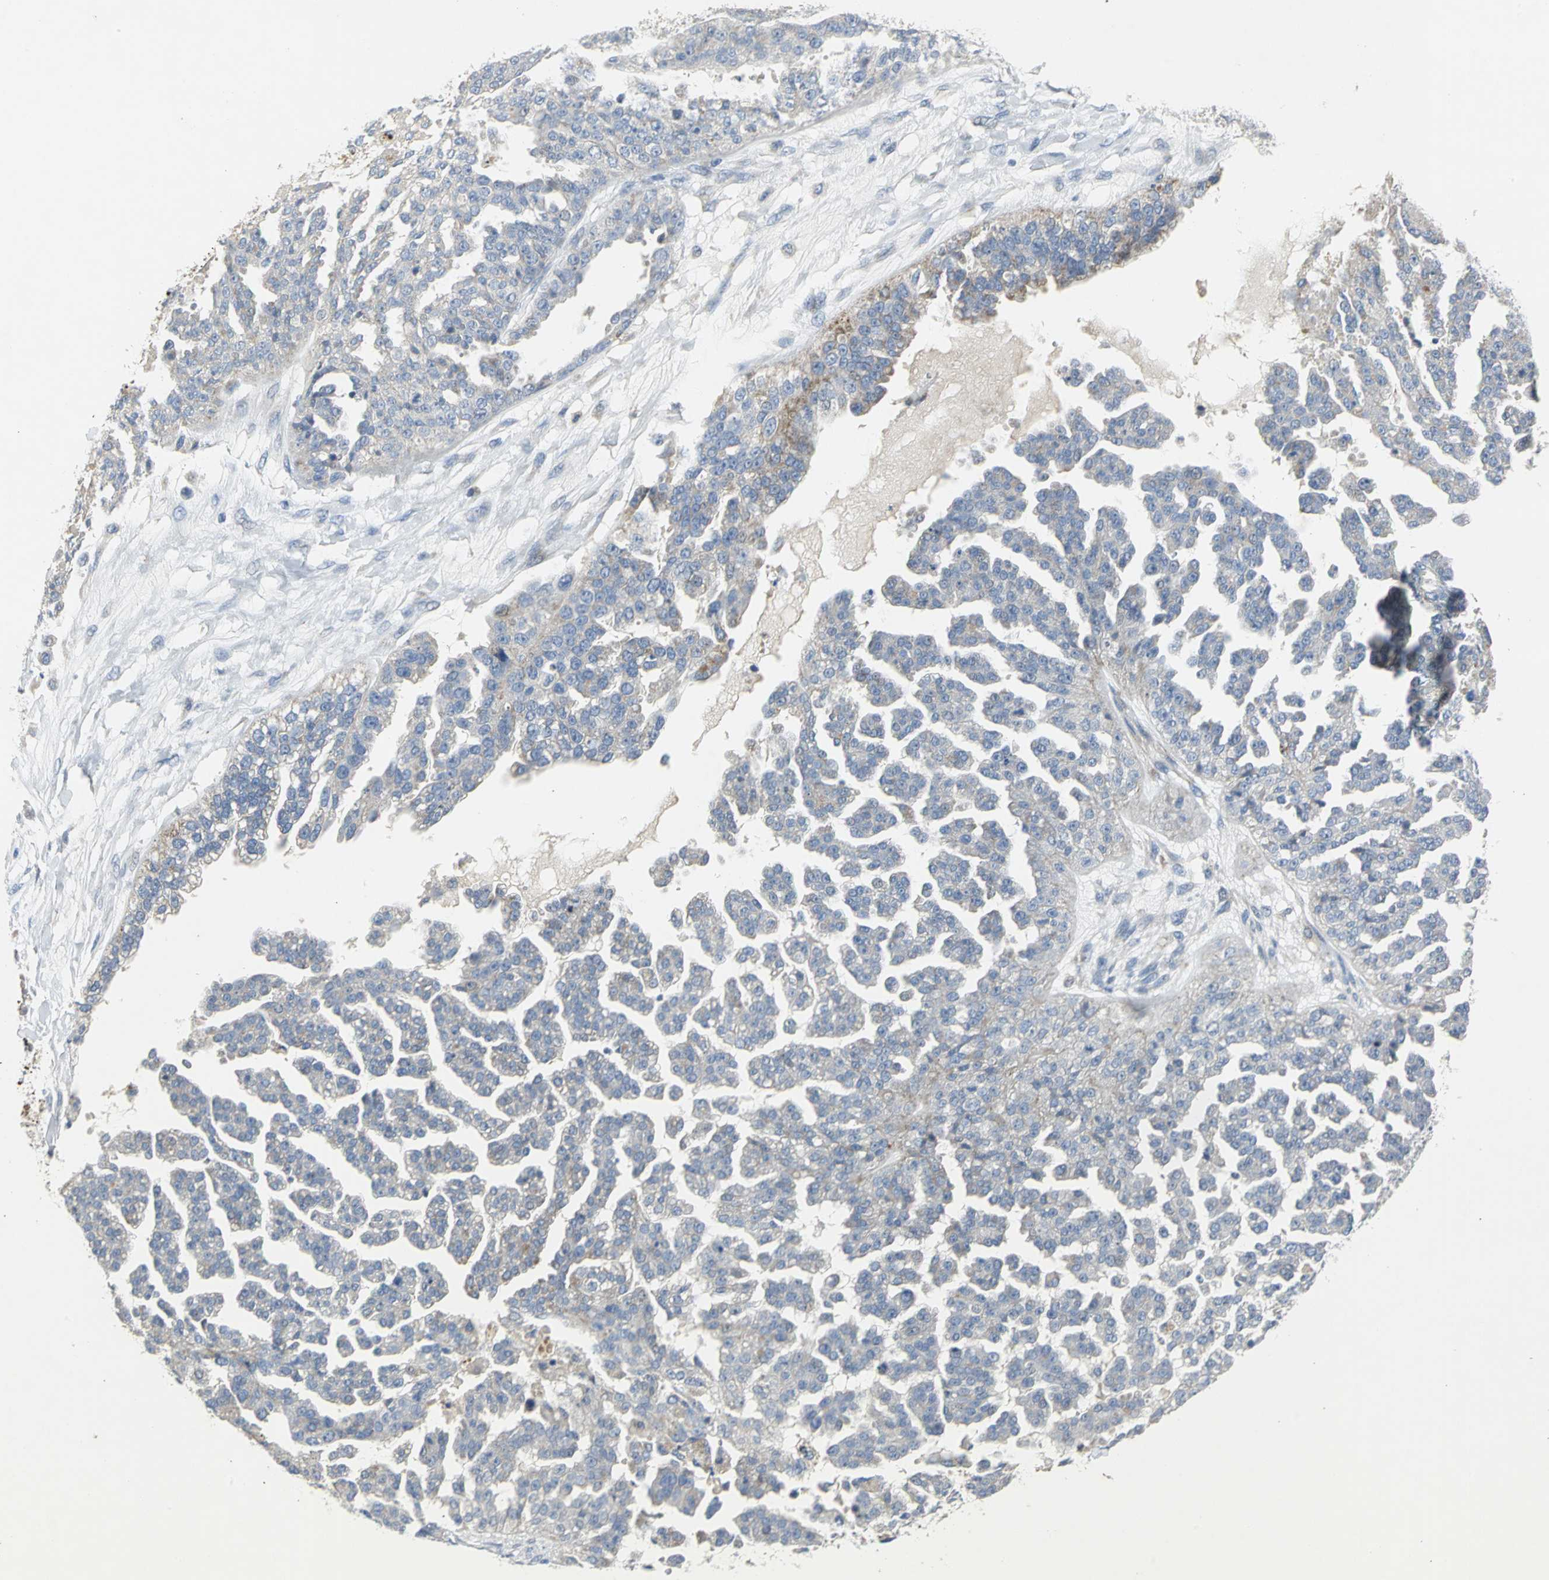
{"staining": {"intensity": "weak", "quantity": "25%-75%", "location": "cytoplasmic/membranous"}, "tissue": "ovarian cancer", "cell_type": "Tumor cells", "image_type": "cancer", "snomed": [{"axis": "morphology", "description": "Carcinoma, NOS"}, {"axis": "topography", "description": "Soft tissue"}, {"axis": "topography", "description": "Ovary"}], "caption": "The photomicrograph displays a brown stain indicating the presence of a protein in the cytoplasmic/membranous of tumor cells in ovarian cancer (carcinoma).", "gene": "SPPL2B", "patient": {"sex": "female", "age": 54}}